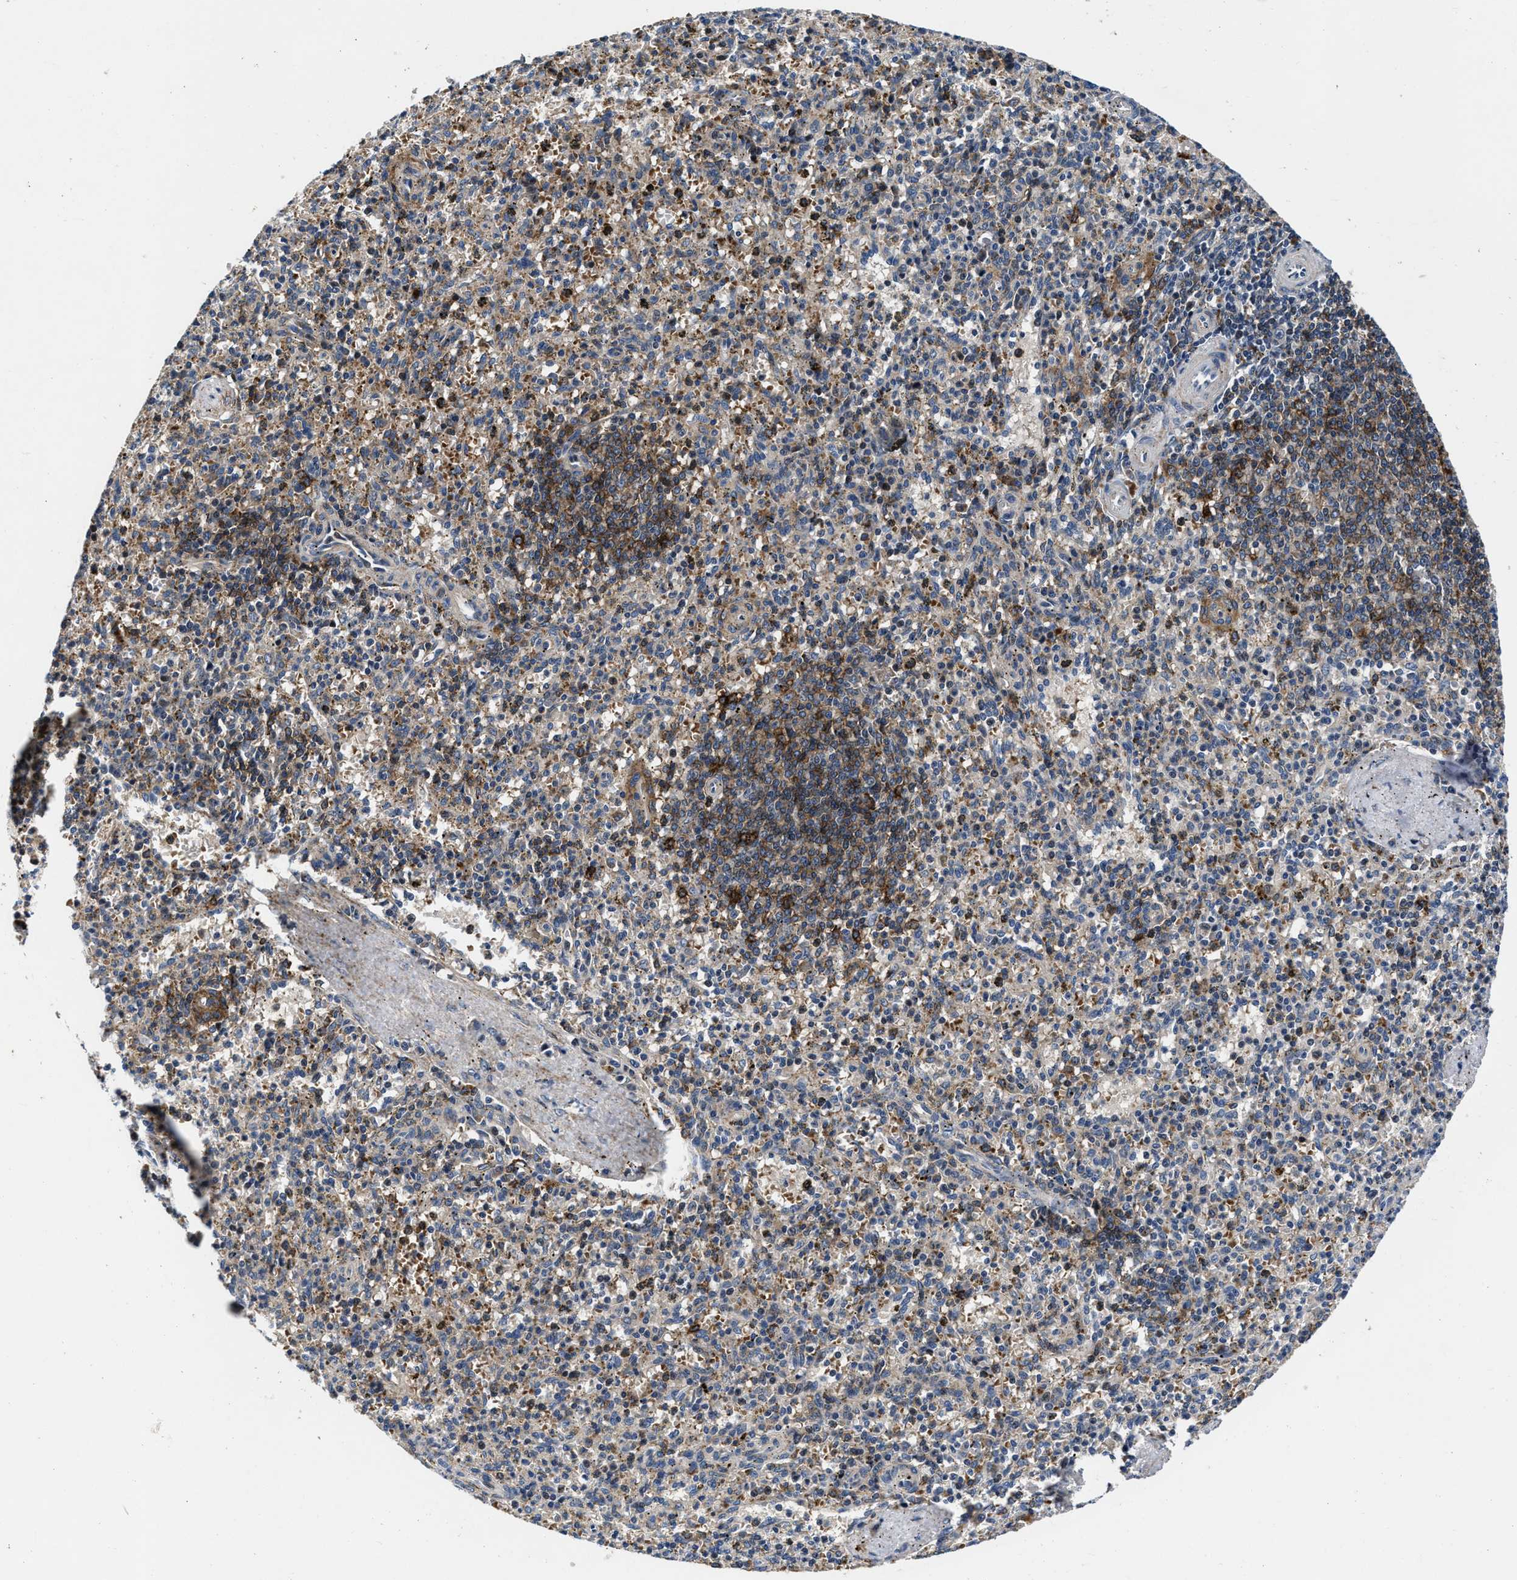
{"staining": {"intensity": "weak", "quantity": "<25%", "location": "cytoplasmic/membranous"}, "tissue": "spleen", "cell_type": "Cells in red pulp", "image_type": "normal", "snomed": [{"axis": "morphology", "description": "Normal tissue, NOS"}, {"axis": "topography", "description": "Spleen"}], "caption": "Protein analysis of normal spleen displays no significant staining in cells in red pulp.", "gene": "C2orf66", "patient": {"sex": "male", "age": 72}}